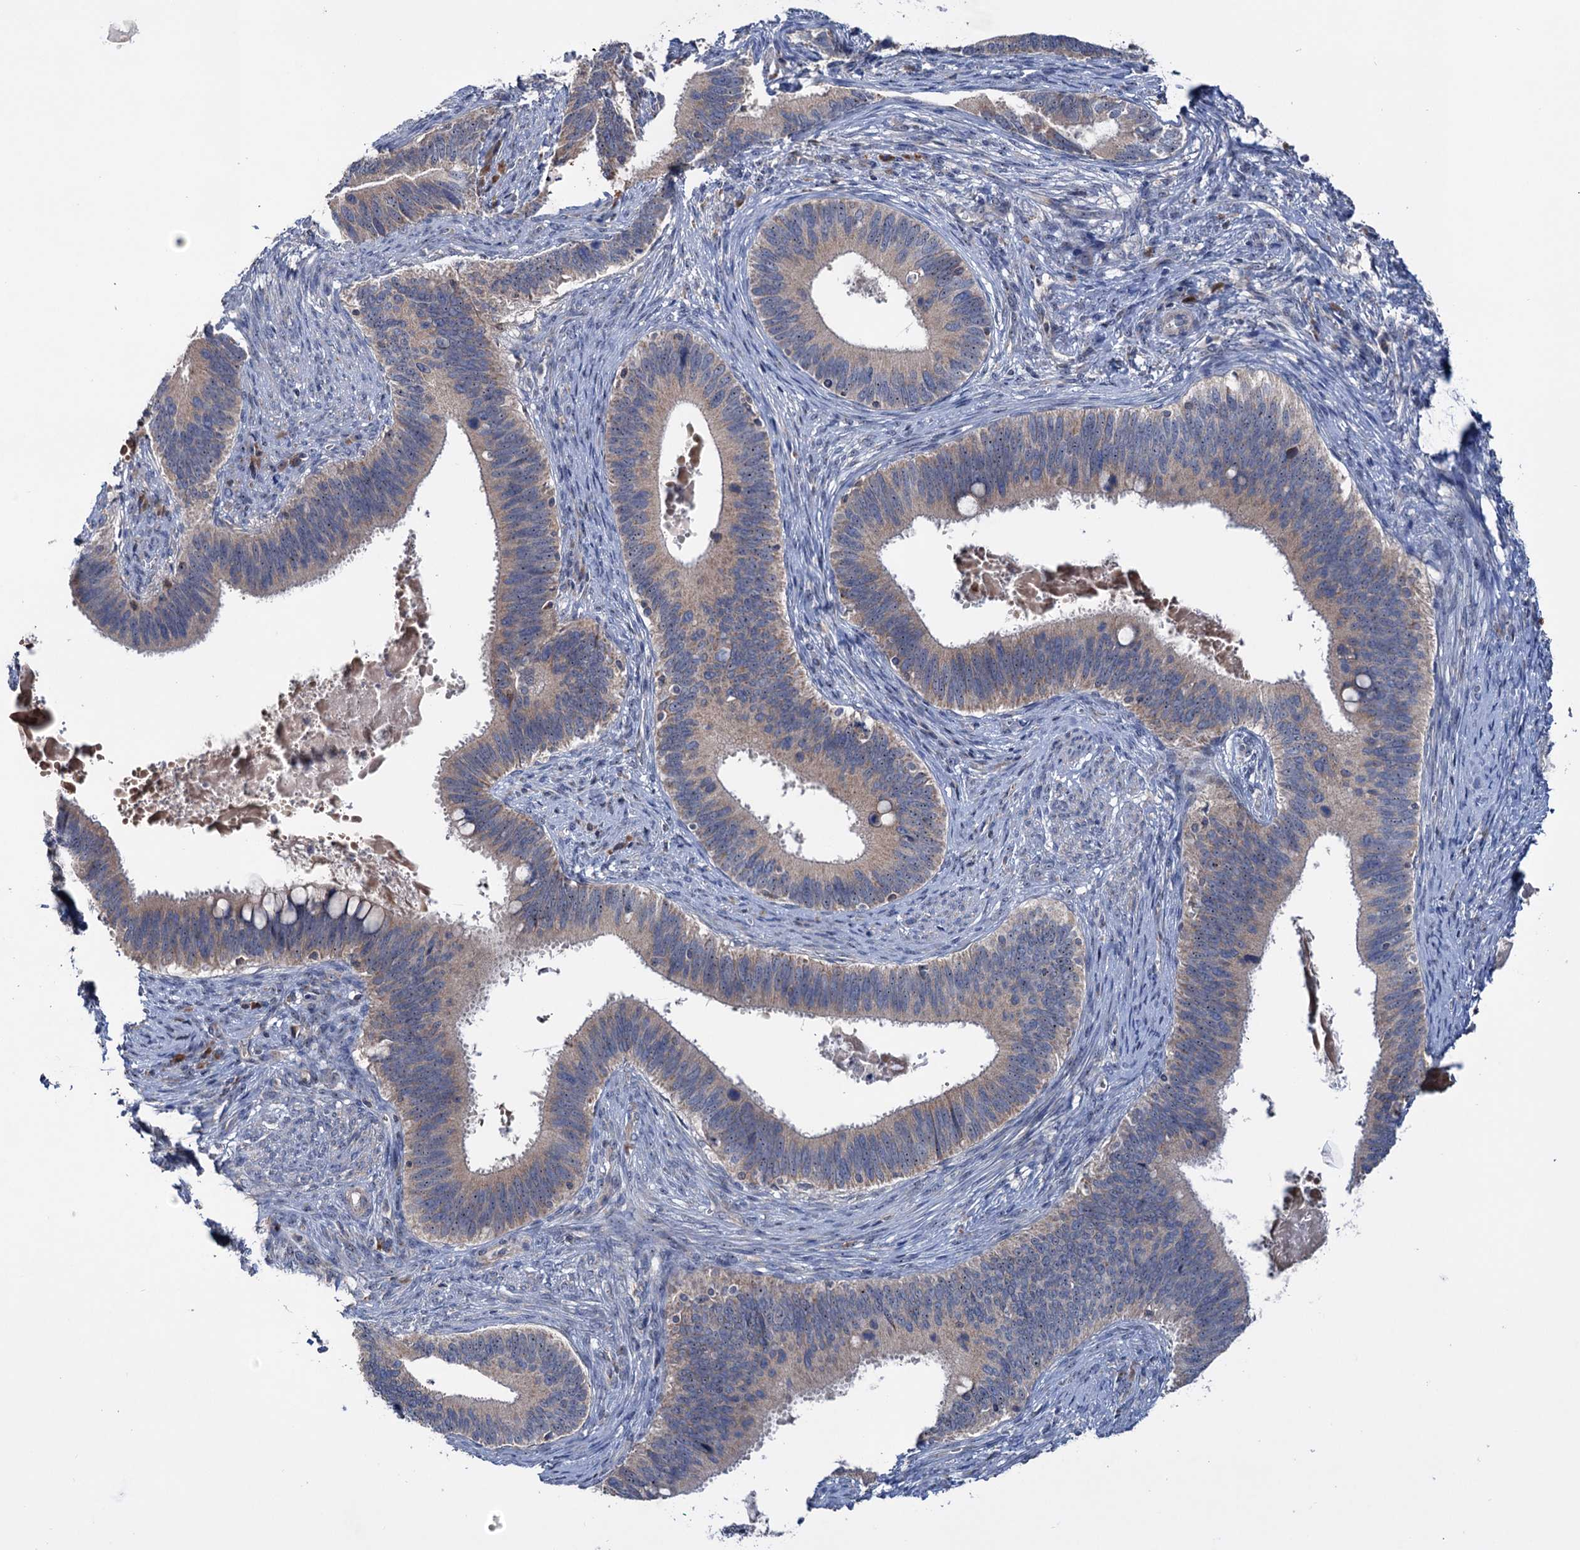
{"staining": {"intensity": "weak", "quantity": "25%-75%", "location": "nuclear"}, "tissue": "cervical cancer", "cell_type": "Tumor cells", "image_type": "cancer", "snomed": [{"axis": "morphology", "description": "Adenocarcinoma, NOS"}, {"axis": "topography", "description": "Cervix"}], "caption": "Tumor cells demonstrate weak nuclear staining in about 25%-75% of cells in adenocarcinoma (cervical).", "gene": "HTR3B", "patient": {"sex": "female", "age": 42}}